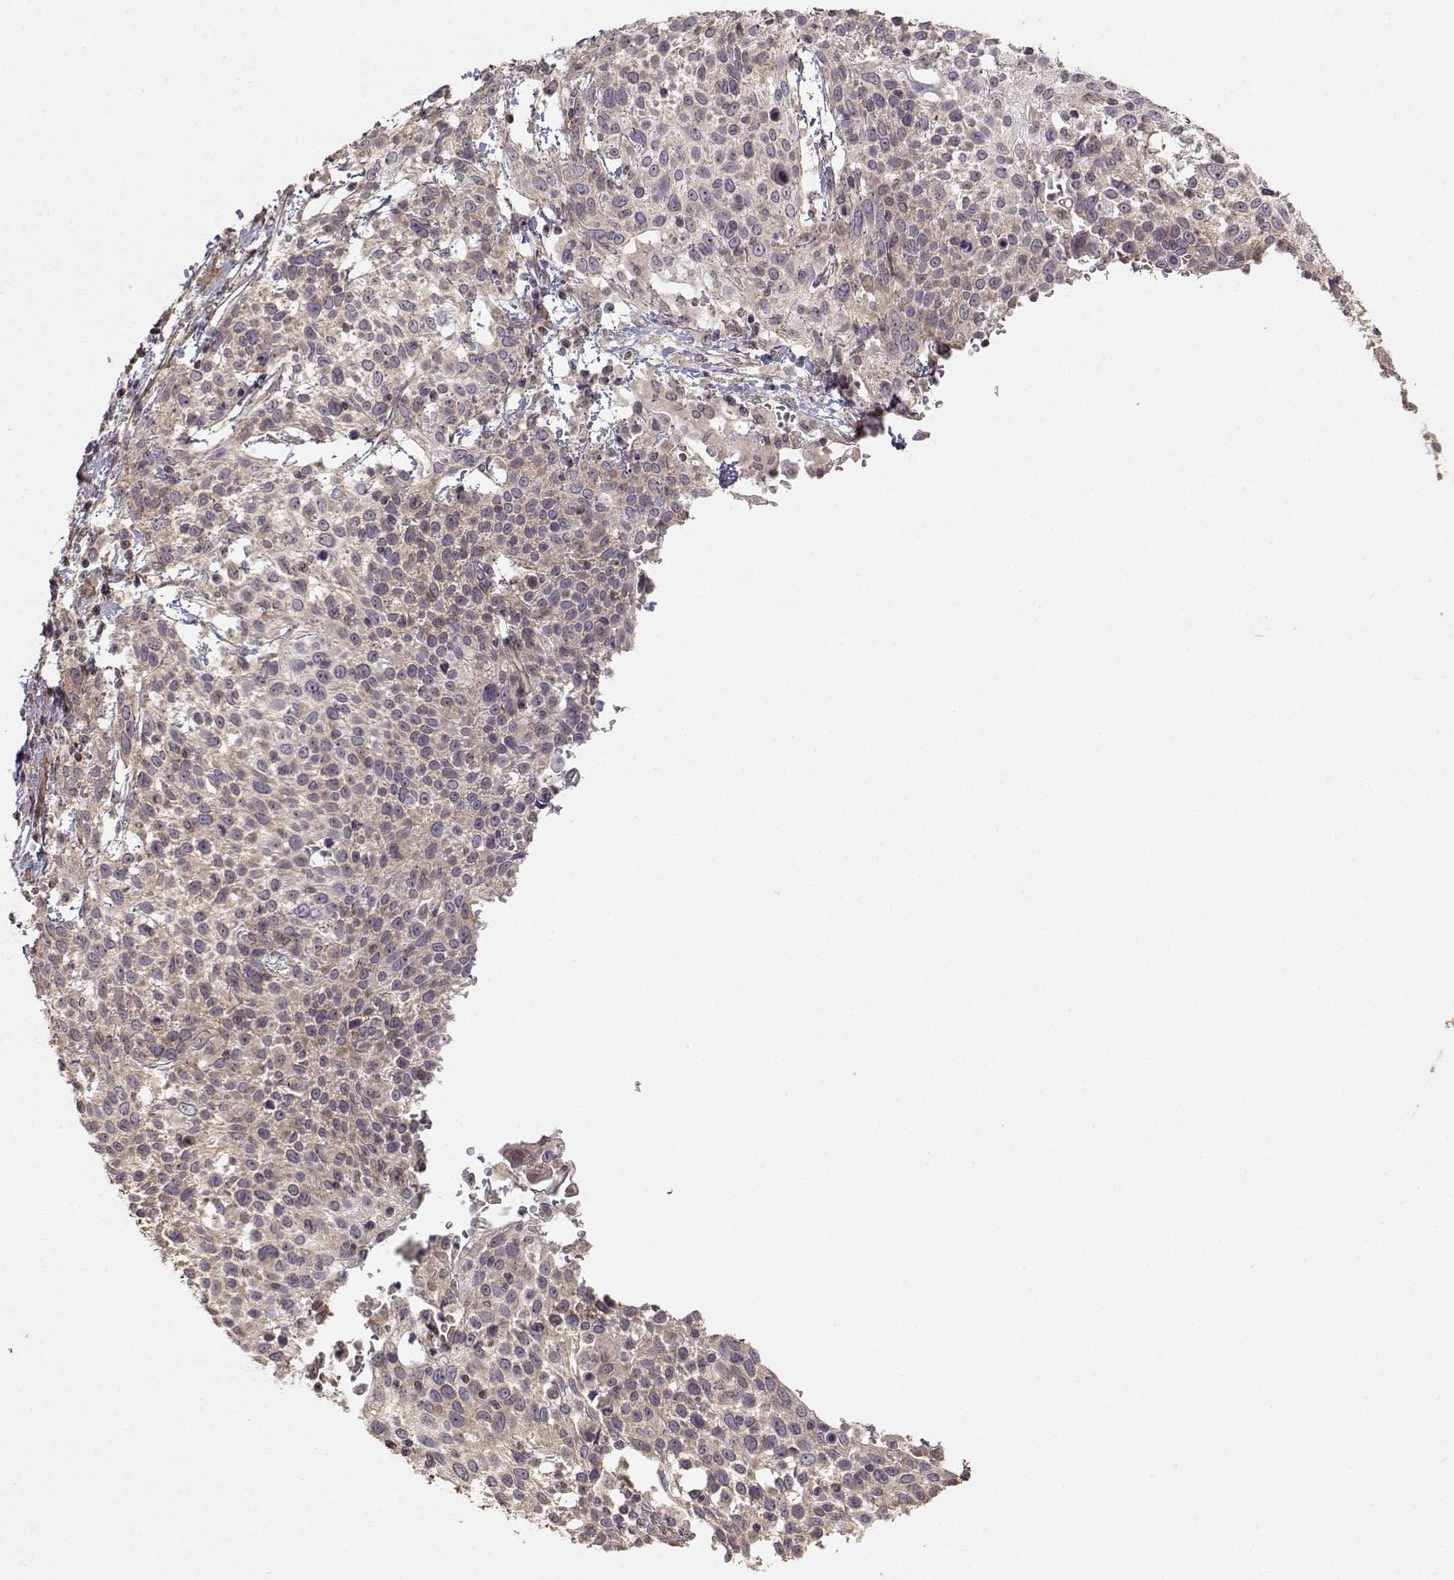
{"staining": {"intensity": "weak", "quantity": "25%-75%", "location": "cytoplasmic/membranous"}, "tissue": "cervical cancer", "cell_type": "Tumor cells", "image_type": "cancer", "snomed": [{"axis": "morphology", "description": "Squamous cell carcinoma, NOS"}, {"axis": "topography", "description": "Cervix"}], "caption": "Immunohistochemistry (DAB (3,3'-diaminobenzidine)) staining of human cervical cancer (squamous cell carcinoma) demonstrates weak cytoplasmic/membranous protein expression in about 25%-75% of tumor cells.", "gene": "PICK1", "patient": {"sex": "female", "age": 61}}